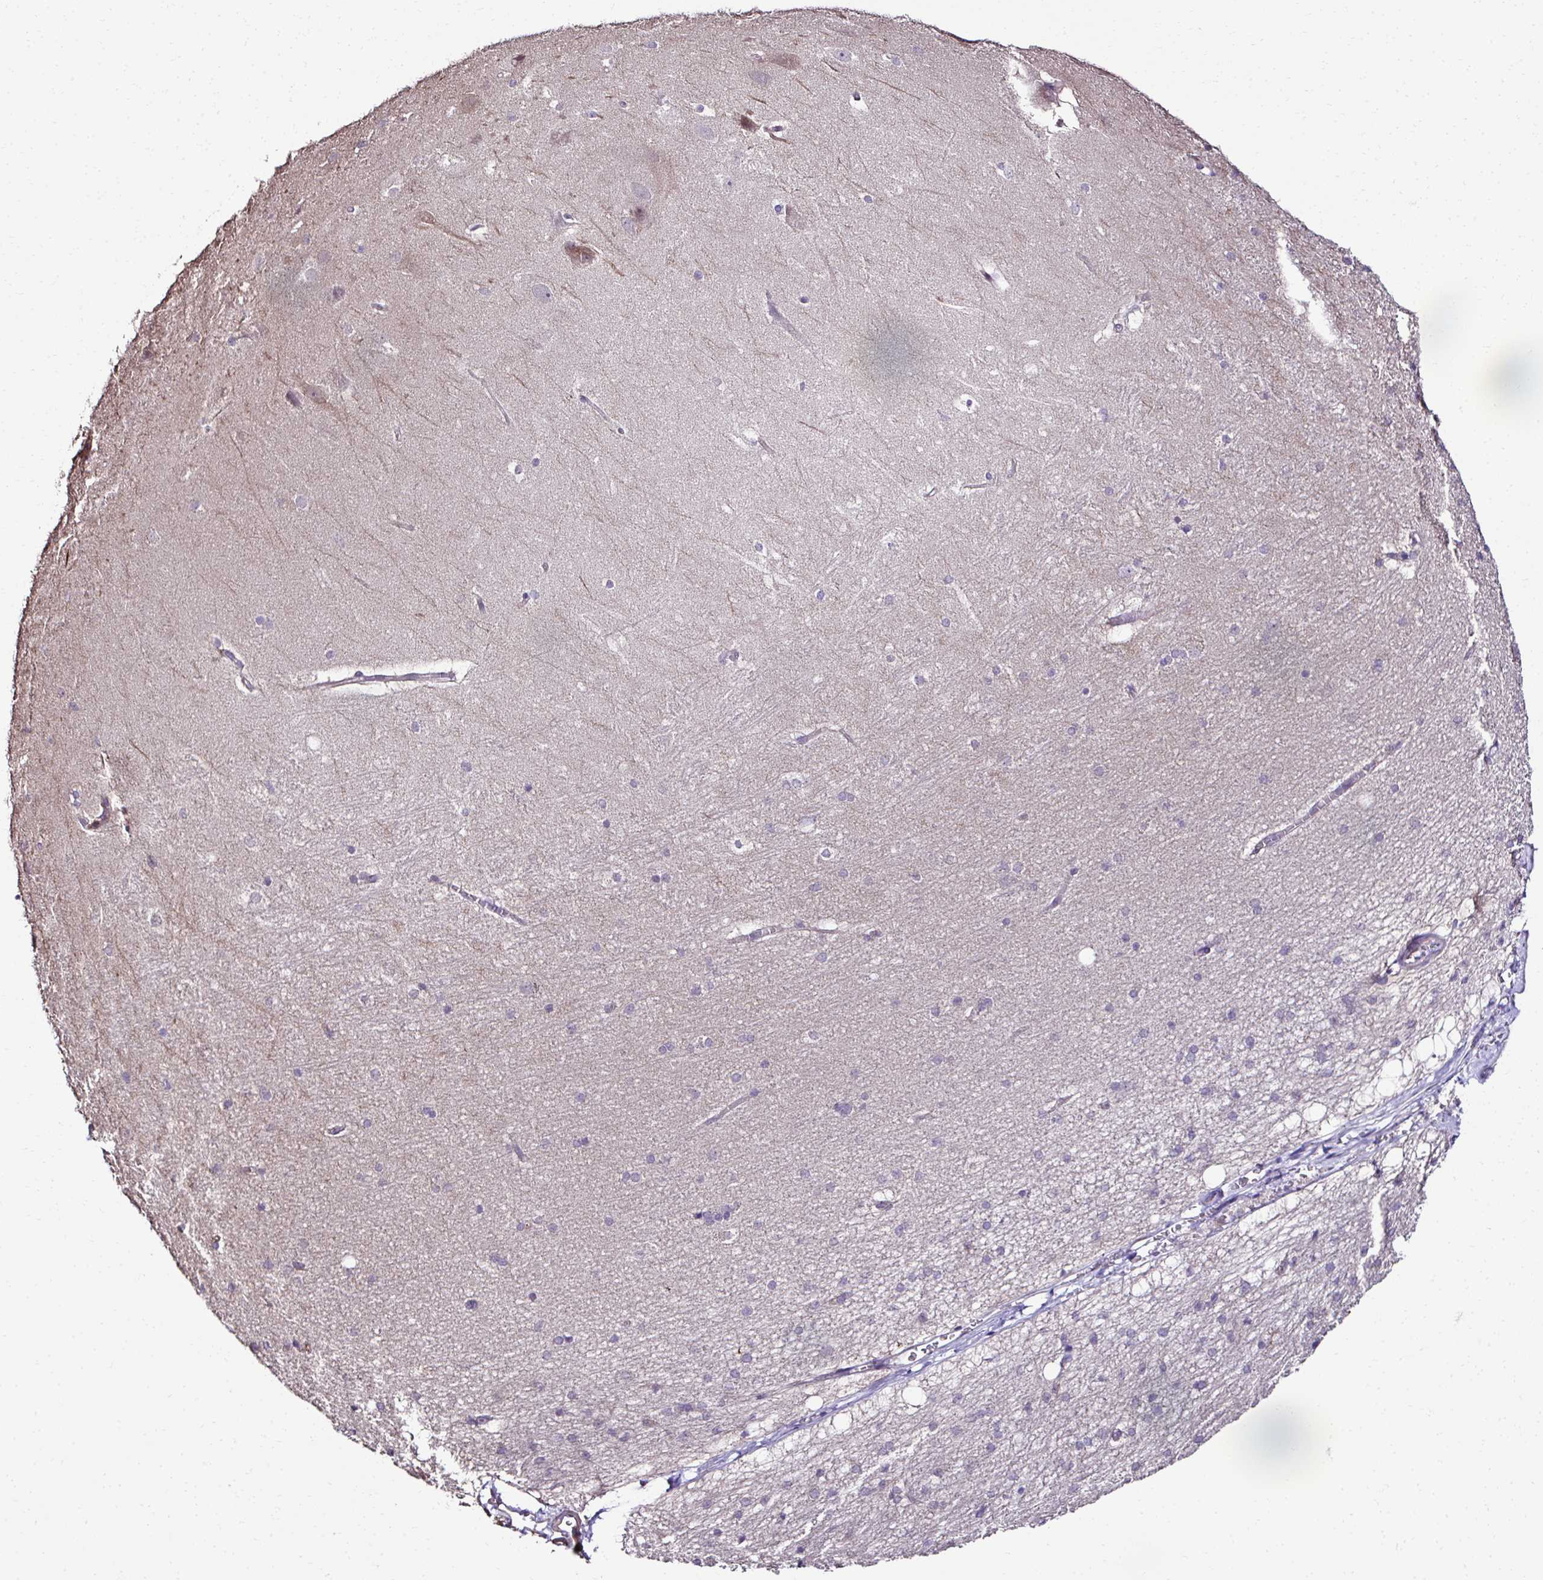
{"staining": {"intensity": "negative", "quantity": "none", "location": "none"}, "tissue": "hippocampus", "cell_type": "Glial cells", "image_type": "normal", "snomed": [{"axis": "morphology", "description": "Normal tissue, NOS"}, {"axis": "topography", "description": "Cerebral cortex"}, {"axis": "topography", "description": "Hippocampus"}], "caption": "Glial cells show no significant protein positivity in normal hippocampus. The staining is performed using DAB brown chromogen with nuclei counter-stained in using hematoxylin.", "gene": "CCDC85C", "patient": {"sex": "female", "age": 19}}